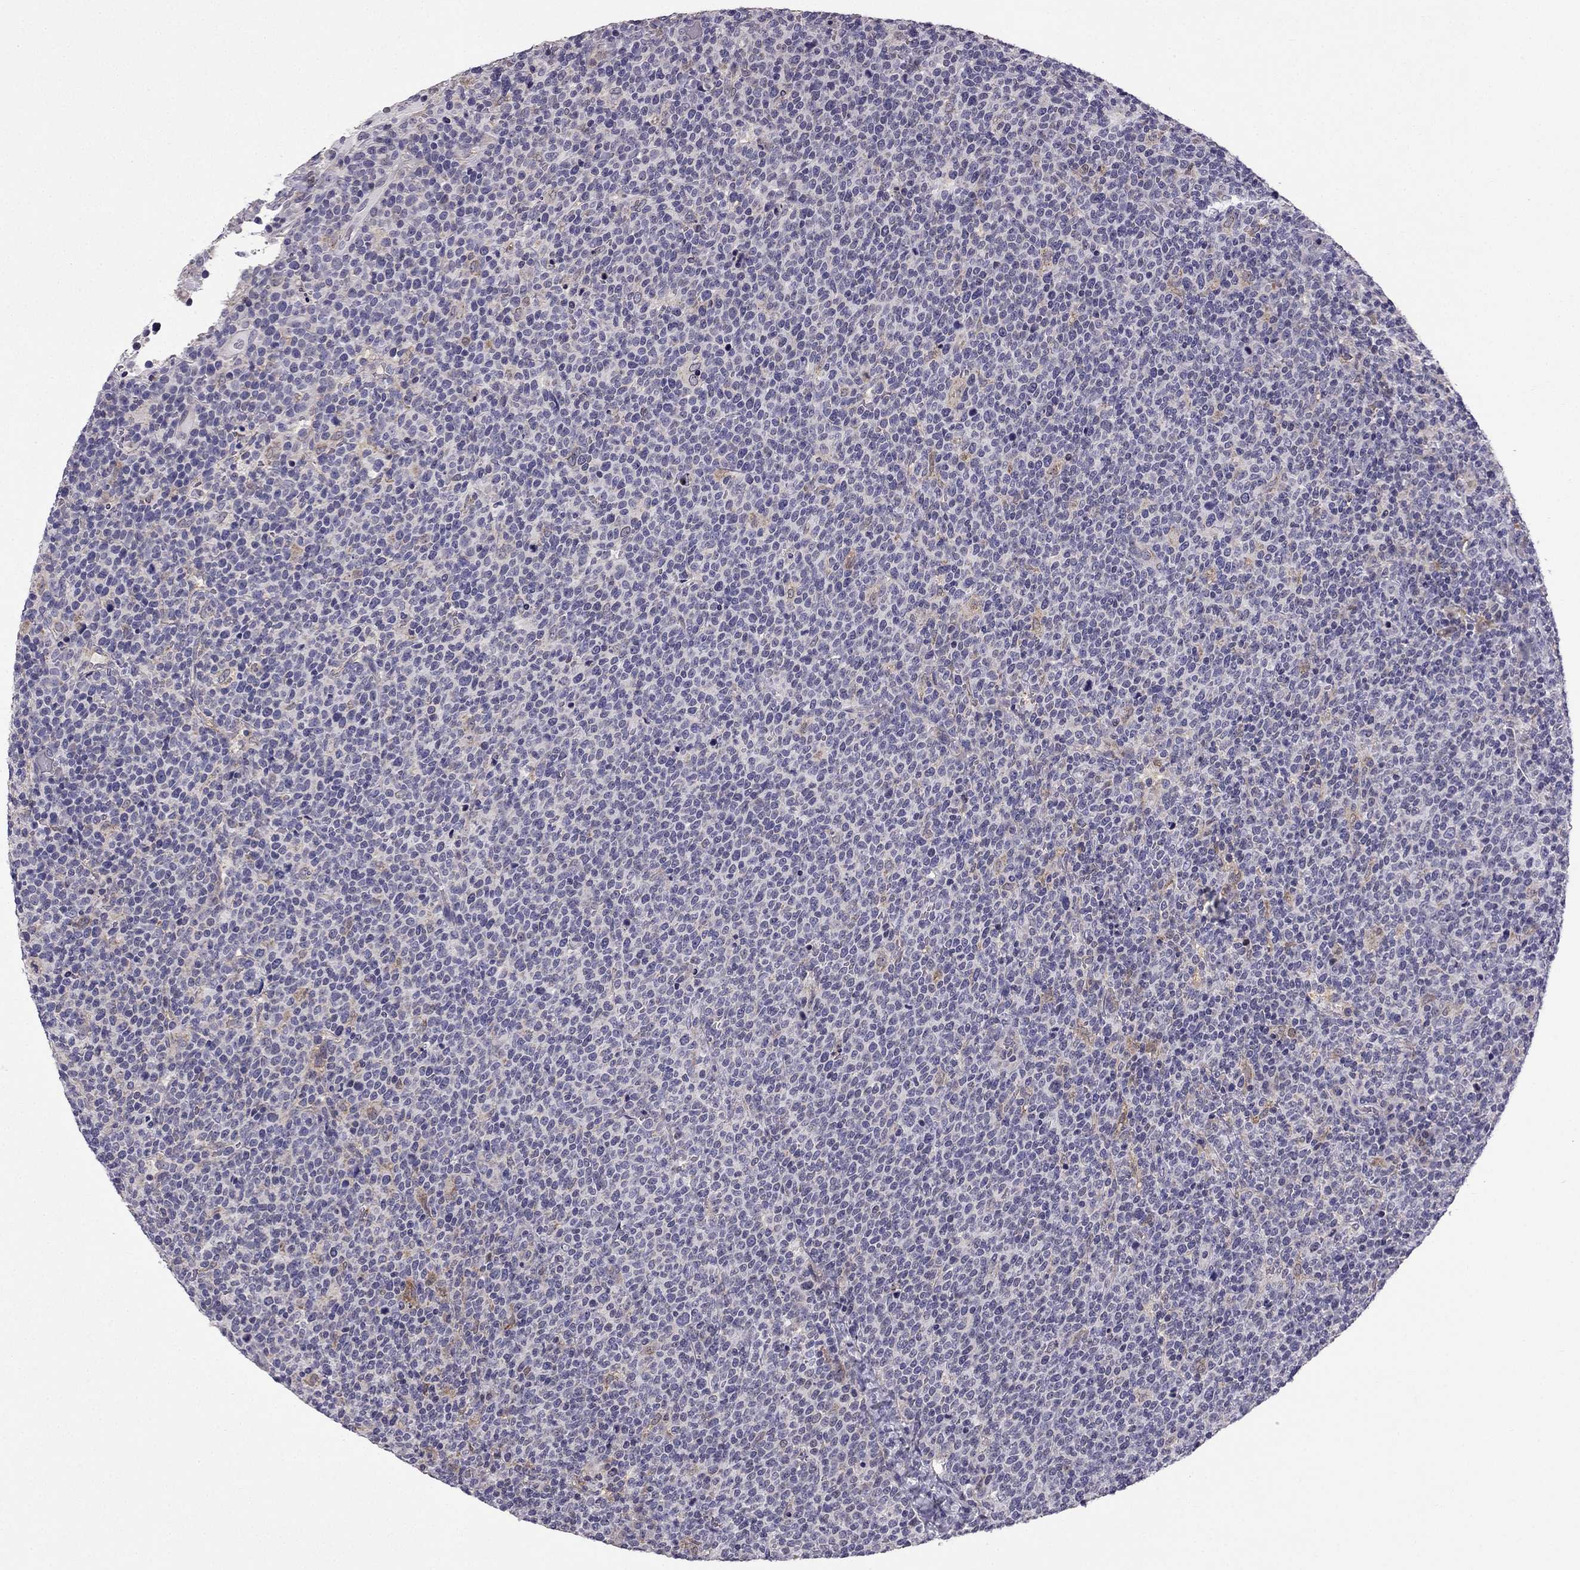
{"staining": {"intensity": "negative", "quantity": "none", "location": "none"}, "tissue": "lymphoma", "cell_type": "Tumor cells", "image_type": "cancer", "snomed": [{"axis": "morphology", "description": "Malignant lymphoma, non-Hodgkin's type, High grade"}, {"axis": "topography", "description": "Lymph node"}], "caption": "Tumor cells are negative for protein expression in human lymphoma.", "gene": "SLC6A2", "patient": {"sex": "male", "age": 61}}